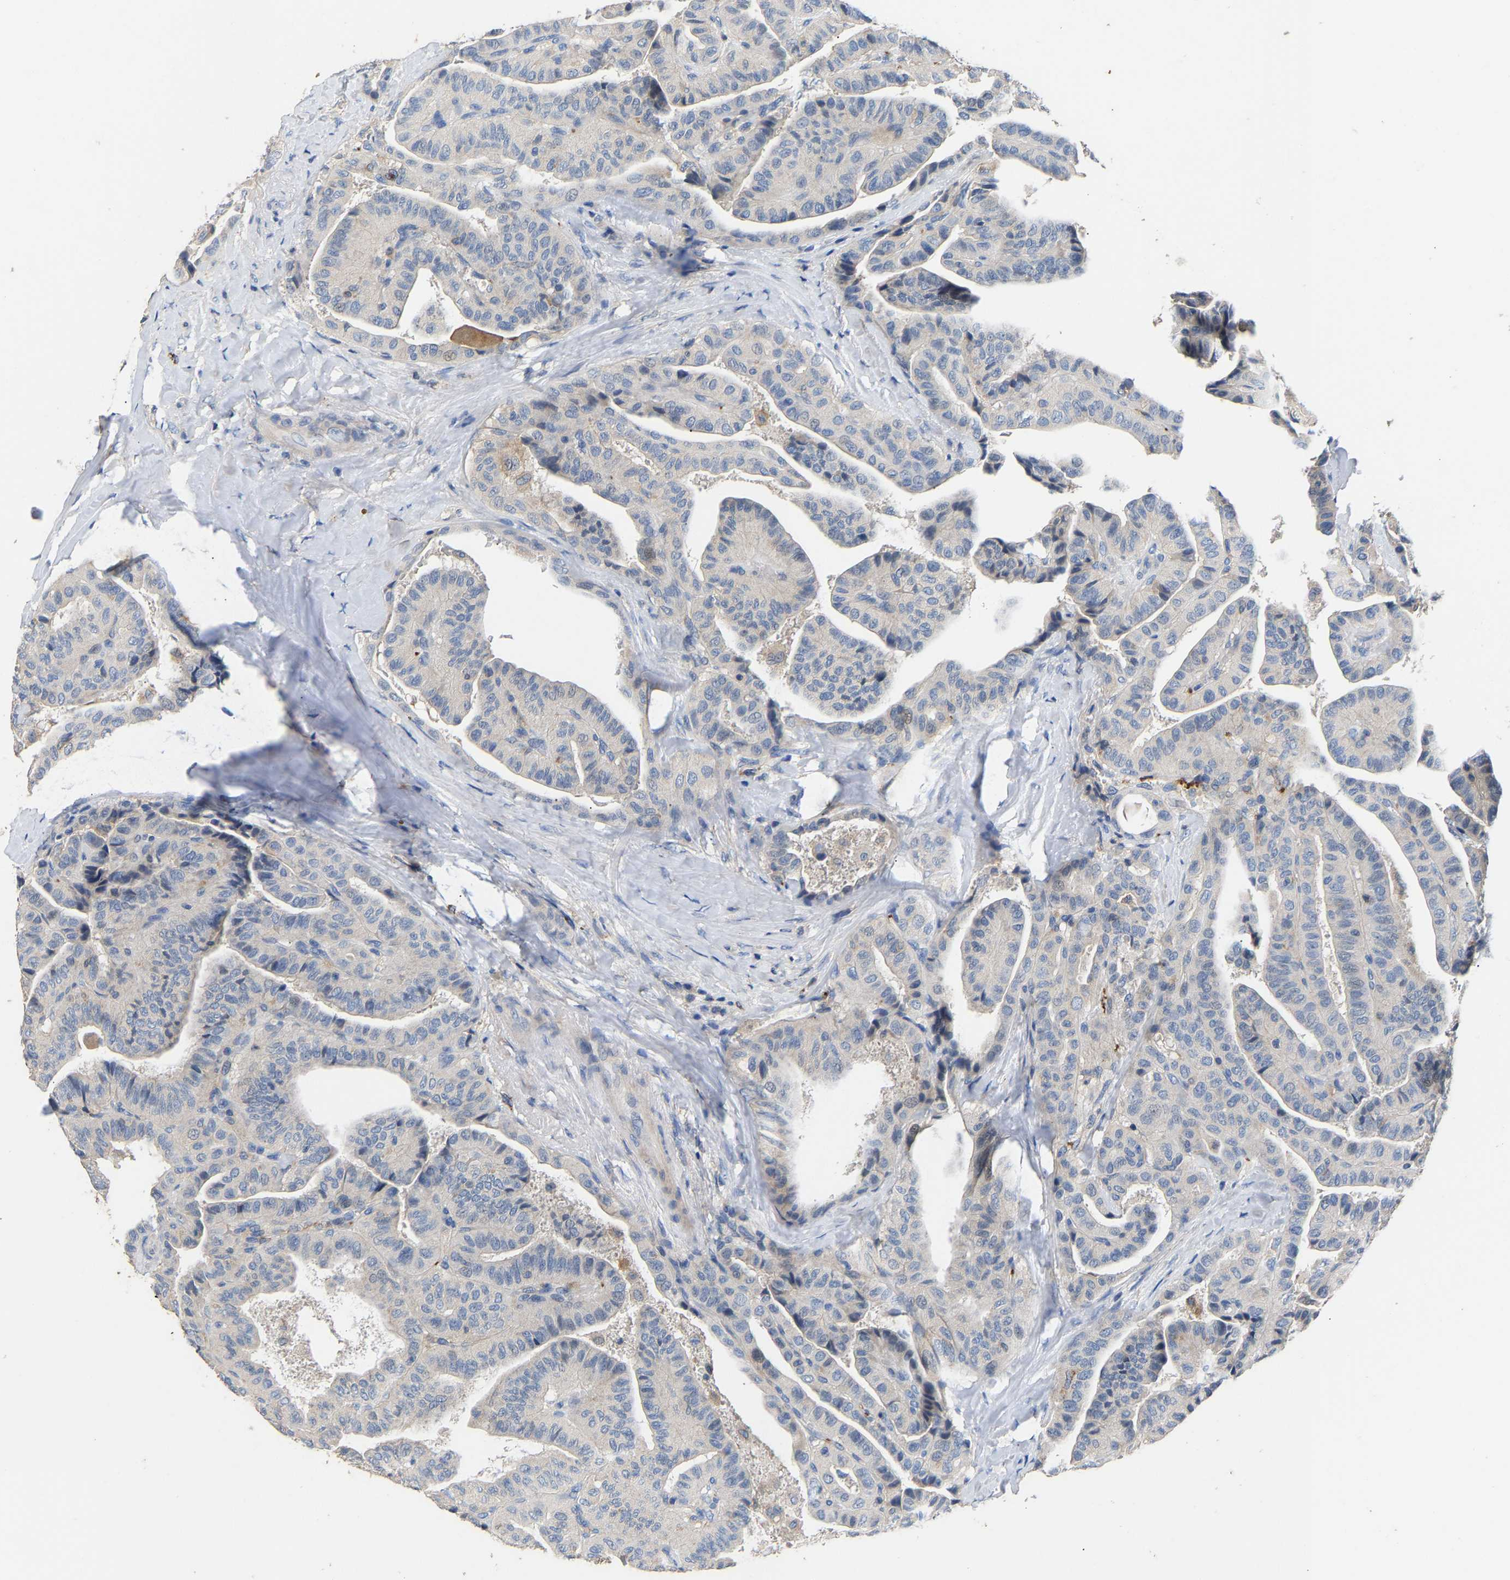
{"staining": {"intensity": "negative", "quantity": "none", "location": "none"}, "tissue": "thyroid cancer", "cell_type": "Tumor cells", "image_type": "cancer", "snomed": [{"axis": "morphology", "description": "Papillary adenocarcinoma, NOS"}, {"axis": "topography", "description": "Thyroid gland"}], "caption": "DAB (3,3'-diaminobenzidine) immunohistochemical staining of human thyroid cancer (papillary adenocarcinoma) reveals no significant staining in tumor cells.", "gene": "CCDC171", "patient": {"sex": "male", "age": 77}}